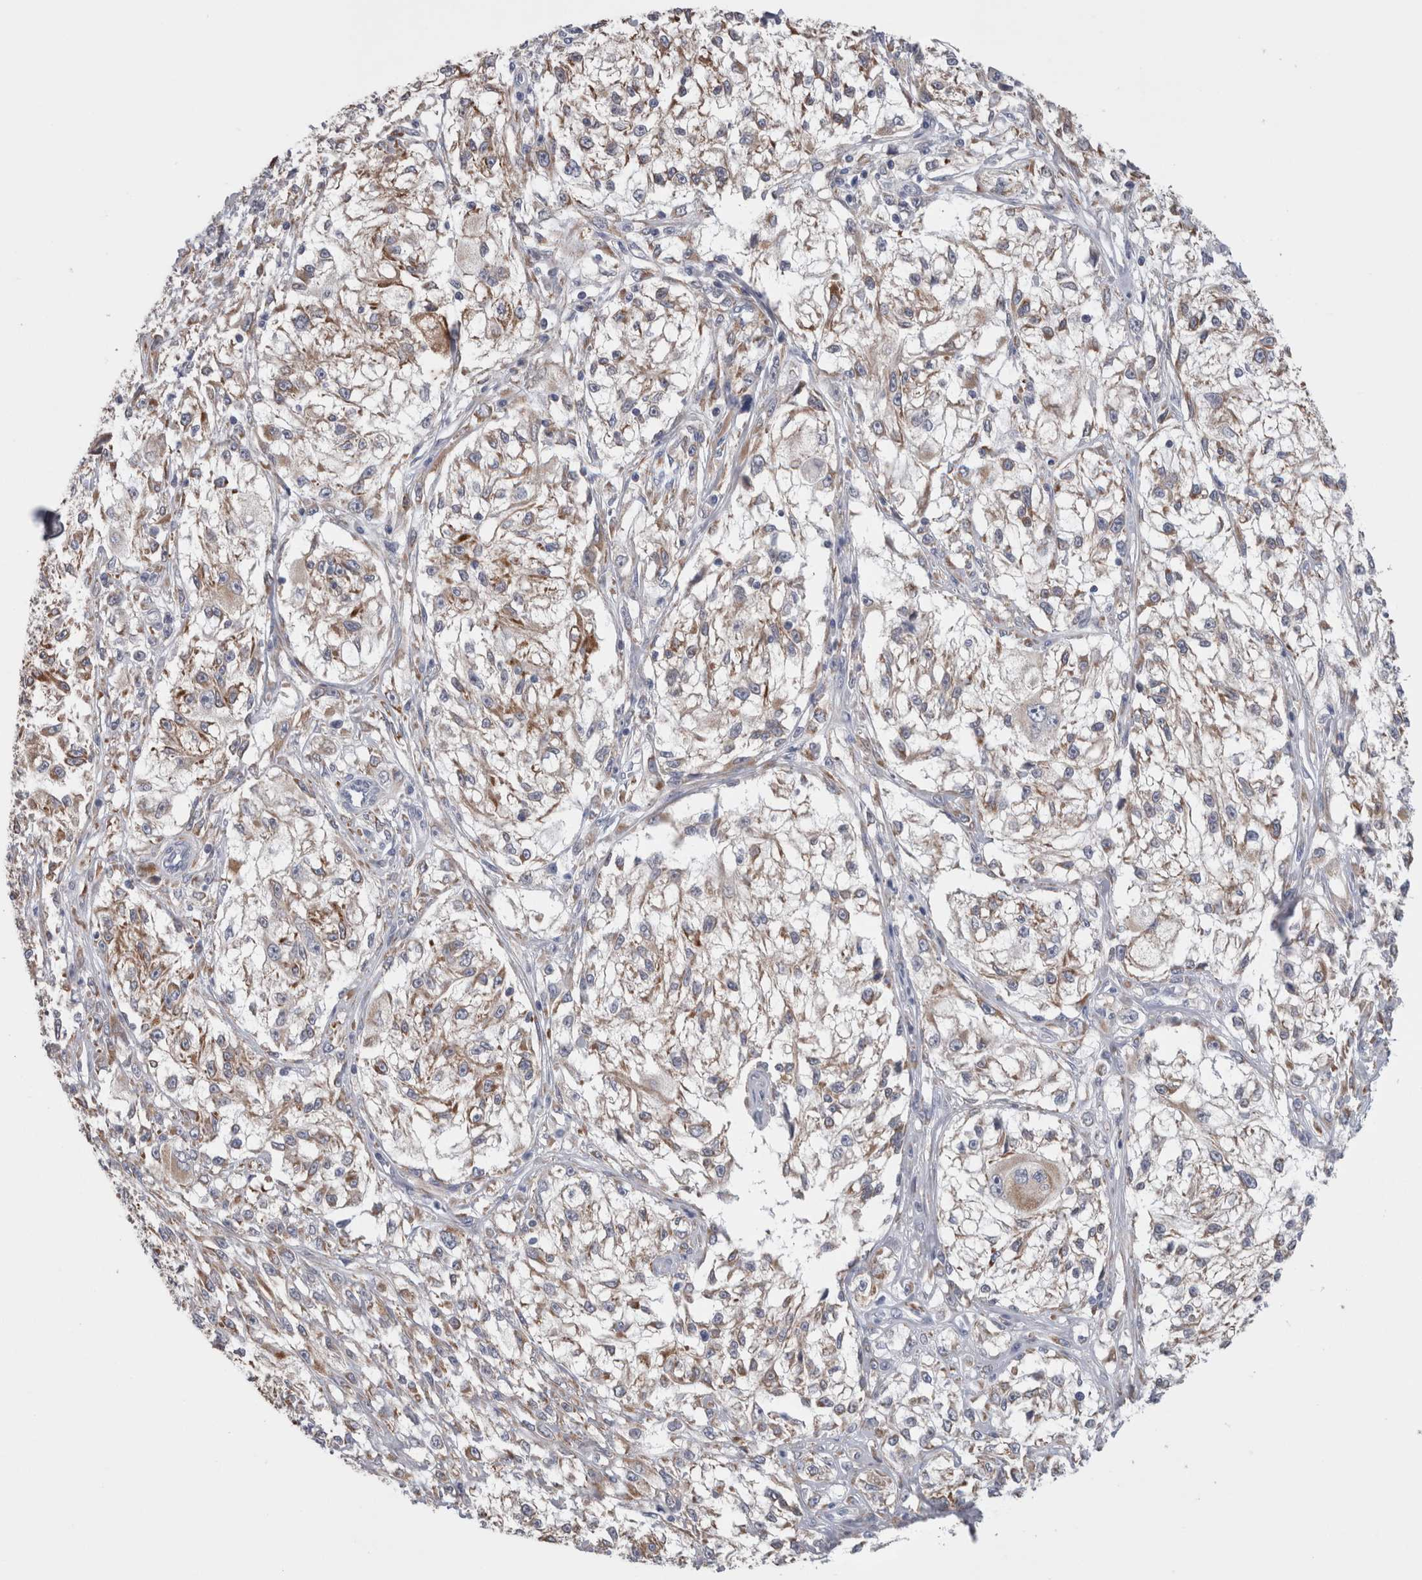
{"staining": {"intensity": "weak", "quantity": ">75%", "location": "cytoplasmic/membranous"}, "tissue": "melanoma", "cell_type": "Tumor cells", "image_type": "cancer", "snomed": [{"axis": "morphology", "description": "Malignant melanoma, NOS"}, {"axis": "topography", "description": "Skin of head"}], "caption": "High-power microscopy captured an immunohistochemistry (IHC) micrograph of melanoma, revealing weak cytoplasmic/membranous expression in about >75% of tumor cells. The protein is stained brown, and the nuclei are stained in blue (DAB IHC with brightfield microscopy, high magnification).", "gene": "GDAP1", "patient": {"sex": "male", "age": 83}}